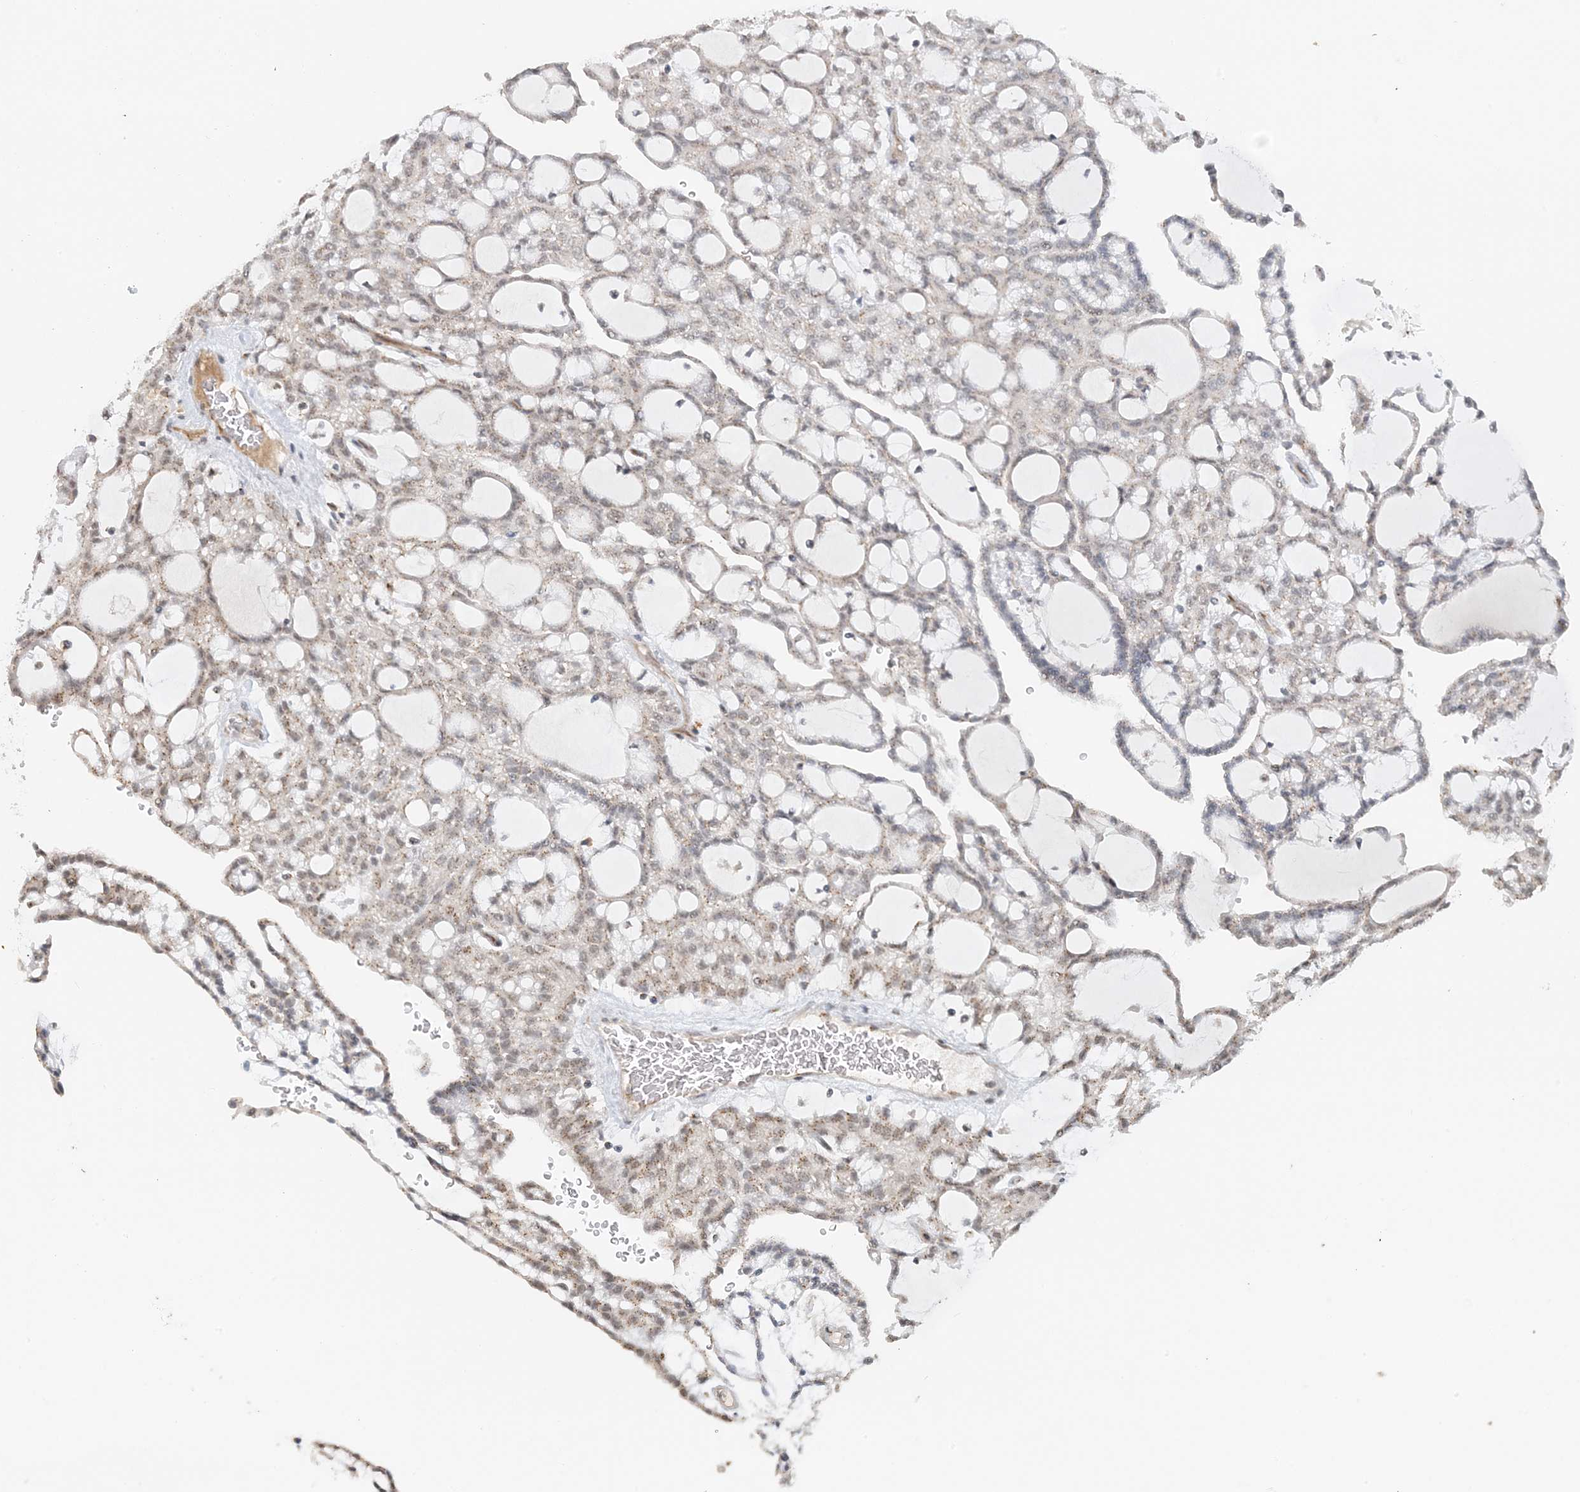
{"staining": {"intensity": "moderate", "quantity": "25%-75%", "location": "cytoplasmic/membranous"}, "tissue": "renal cancer", "cell_type": "Tumor cells", "image_type": "cancer", "snomed": [{"axis": "morphology", "description": "Adenocarcinoma, NOS"}, {"axis": "topography", "description": "Kidney"}], "caption": "IHC histopathology image of neoplastic tissue: renal cancer stained using immunohistochemistry demonstrates medium levels of moderate protein expression localized specifically in the cytoplasmic/membranous of tumor cells, appearing as a cytoplasmic/membranous brown color.", "gene": "ZCCHC4", "patient": {"sex": "male", "age": 63}}